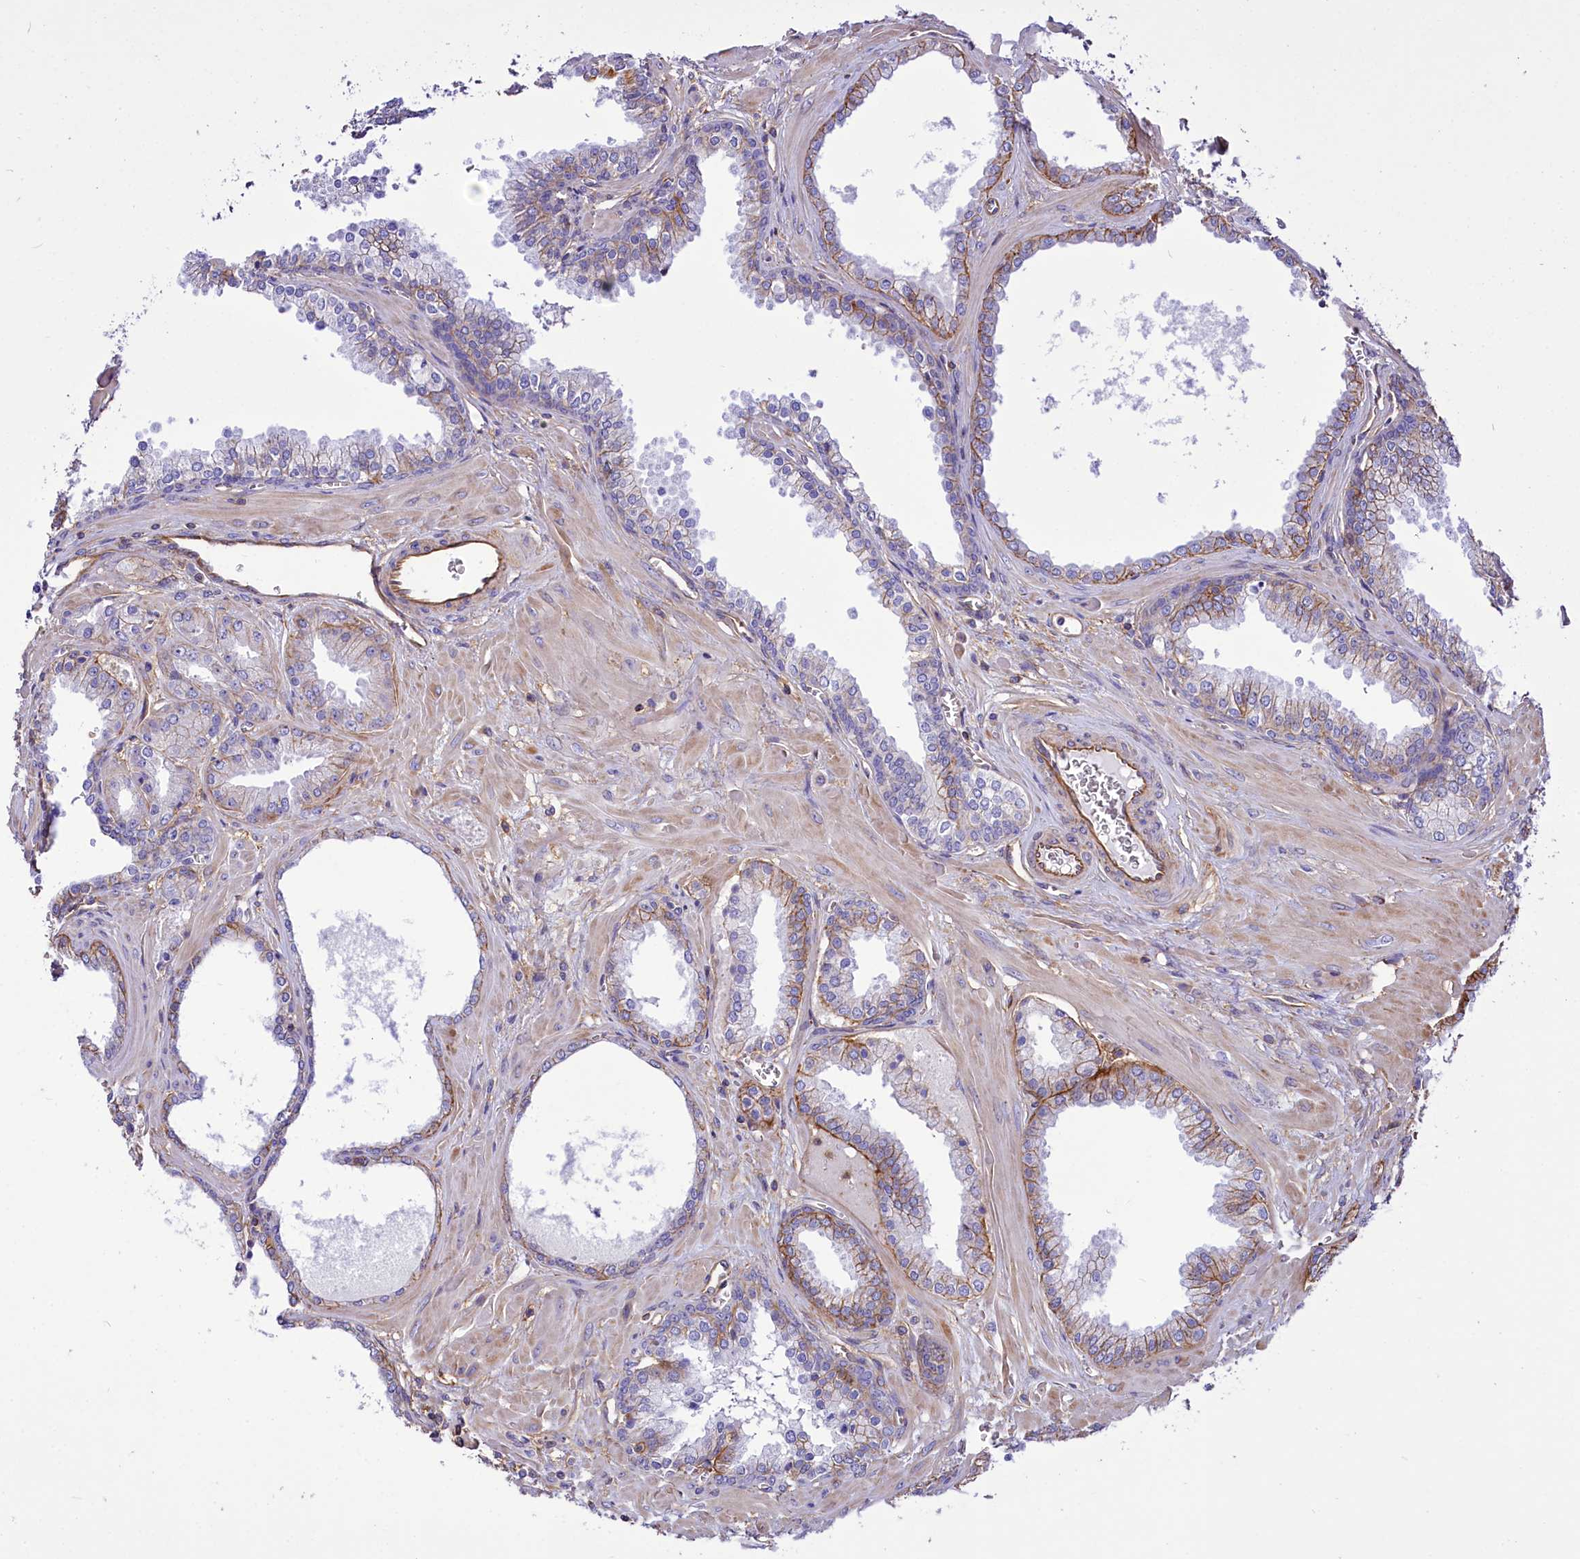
{"staining": {"intensity": "weak", "quantity": "<25%", "location": "cytoplasmic/membranous"}, "tissue": "prostate cancer", "cell_type": "Tumor cells", "image_type": "cancer", "snomed": [{"axis": "morphology", "description": "Adenocarcinoma, Low grade"}, {"axis": "topography", "description": "Prostate"}], "caption": "This is a micrograph of IHC staining of prostate cancer (adenocarcinoma (low-grade)), which shows no expression in tumor cells.", "gene": "CD99", "patient": {"sex": "male", "age": 67}}